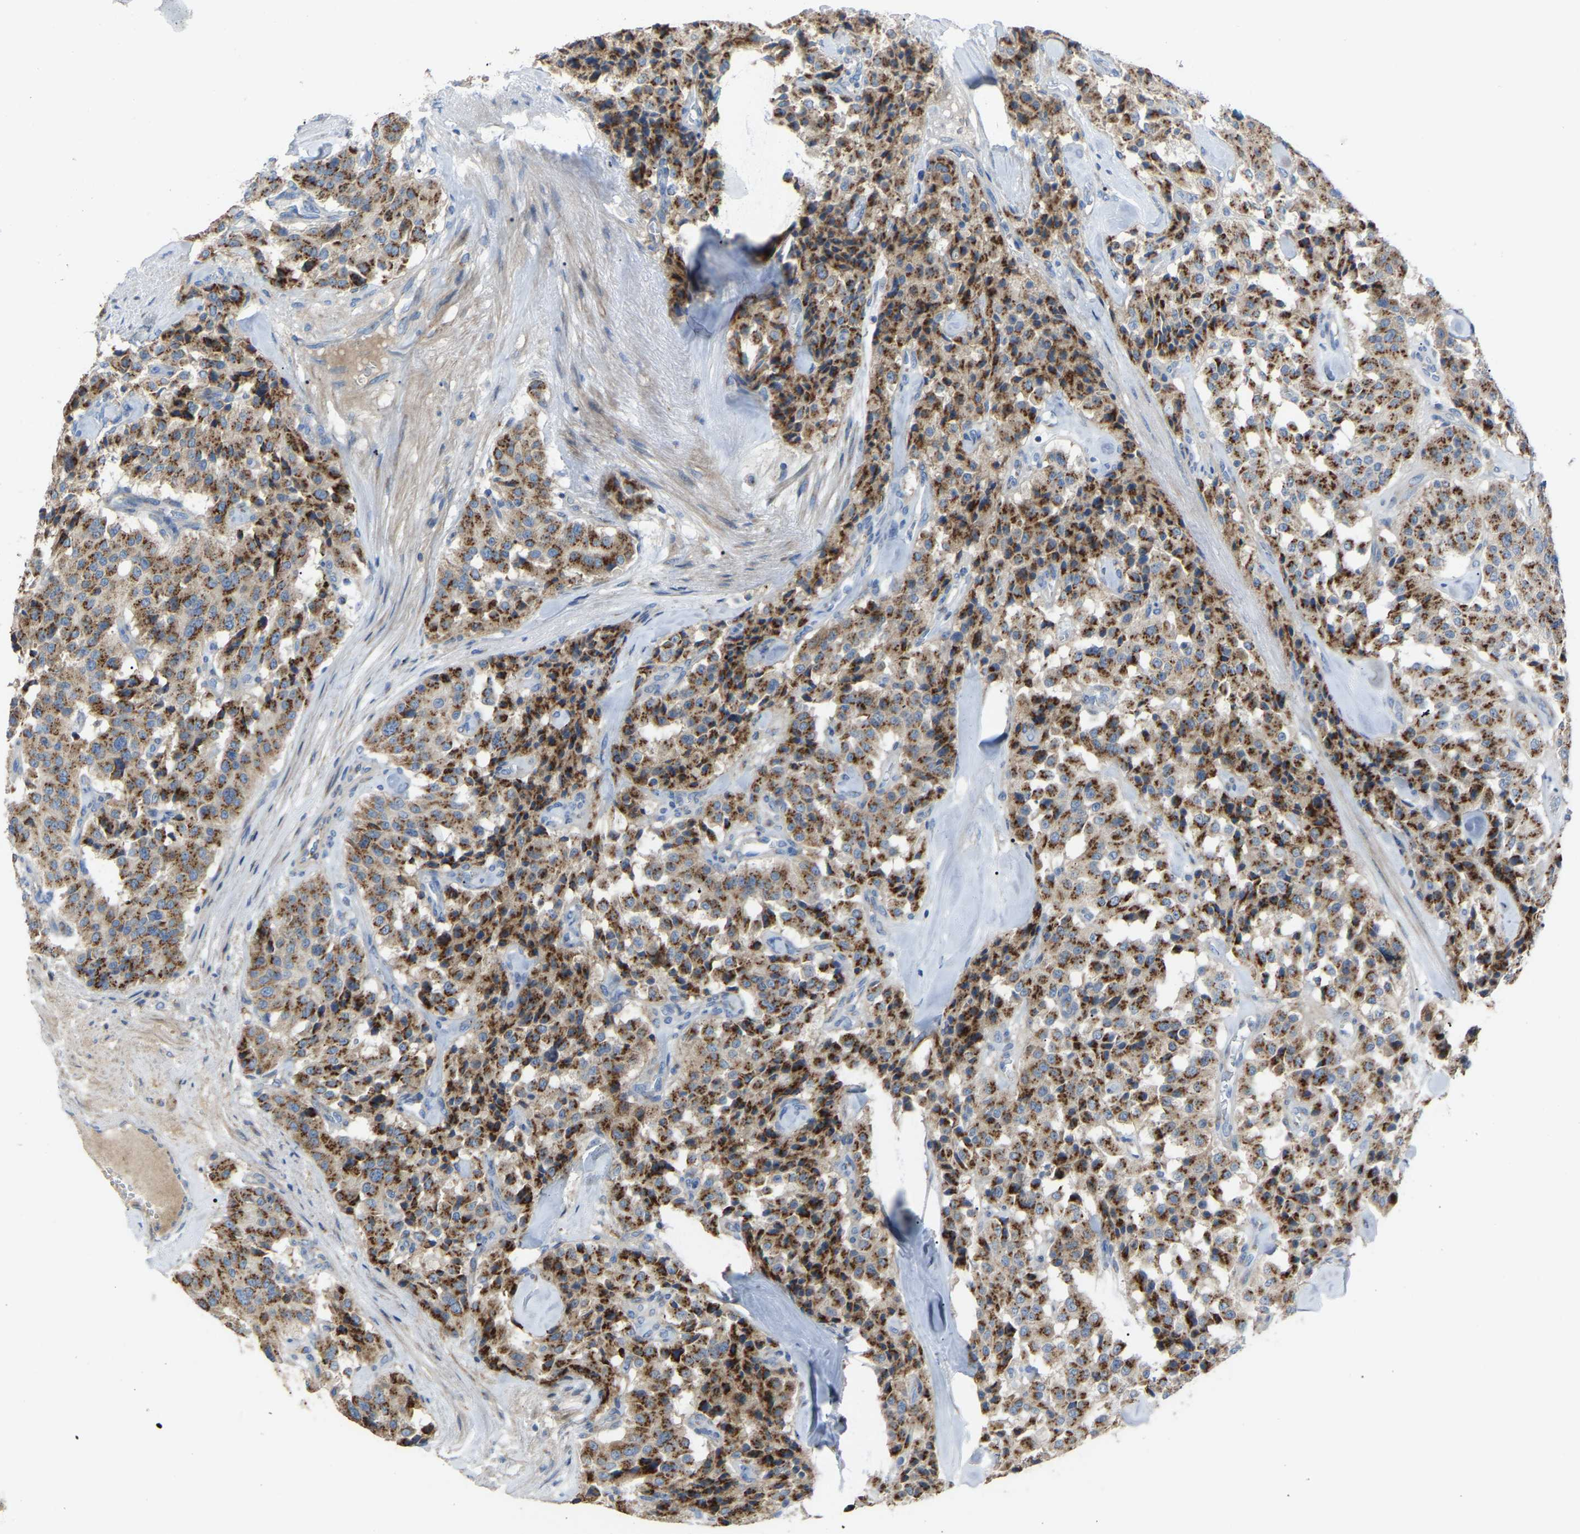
{"staining": {"intensity": "strong", "quantity": ">75%", "location": "cytoplasmic/membranous"}, "tissue": "carcinoid", "cell_type": "Tumor cells", "image_type": "cancer", "snomed": [{"axis": "morphology", "description": "Carcinoid, malignant, NOS"}, {"axis": "topography", "description": "Lung"}], "caption": "This is a histology image of immunohistochemistry staining of carcinoid, which shows strong positivity in the cytoplasmic/membranous of tumor cells.", "gene": "CANT1", "patient": {"sex": "male", "age": 30}}